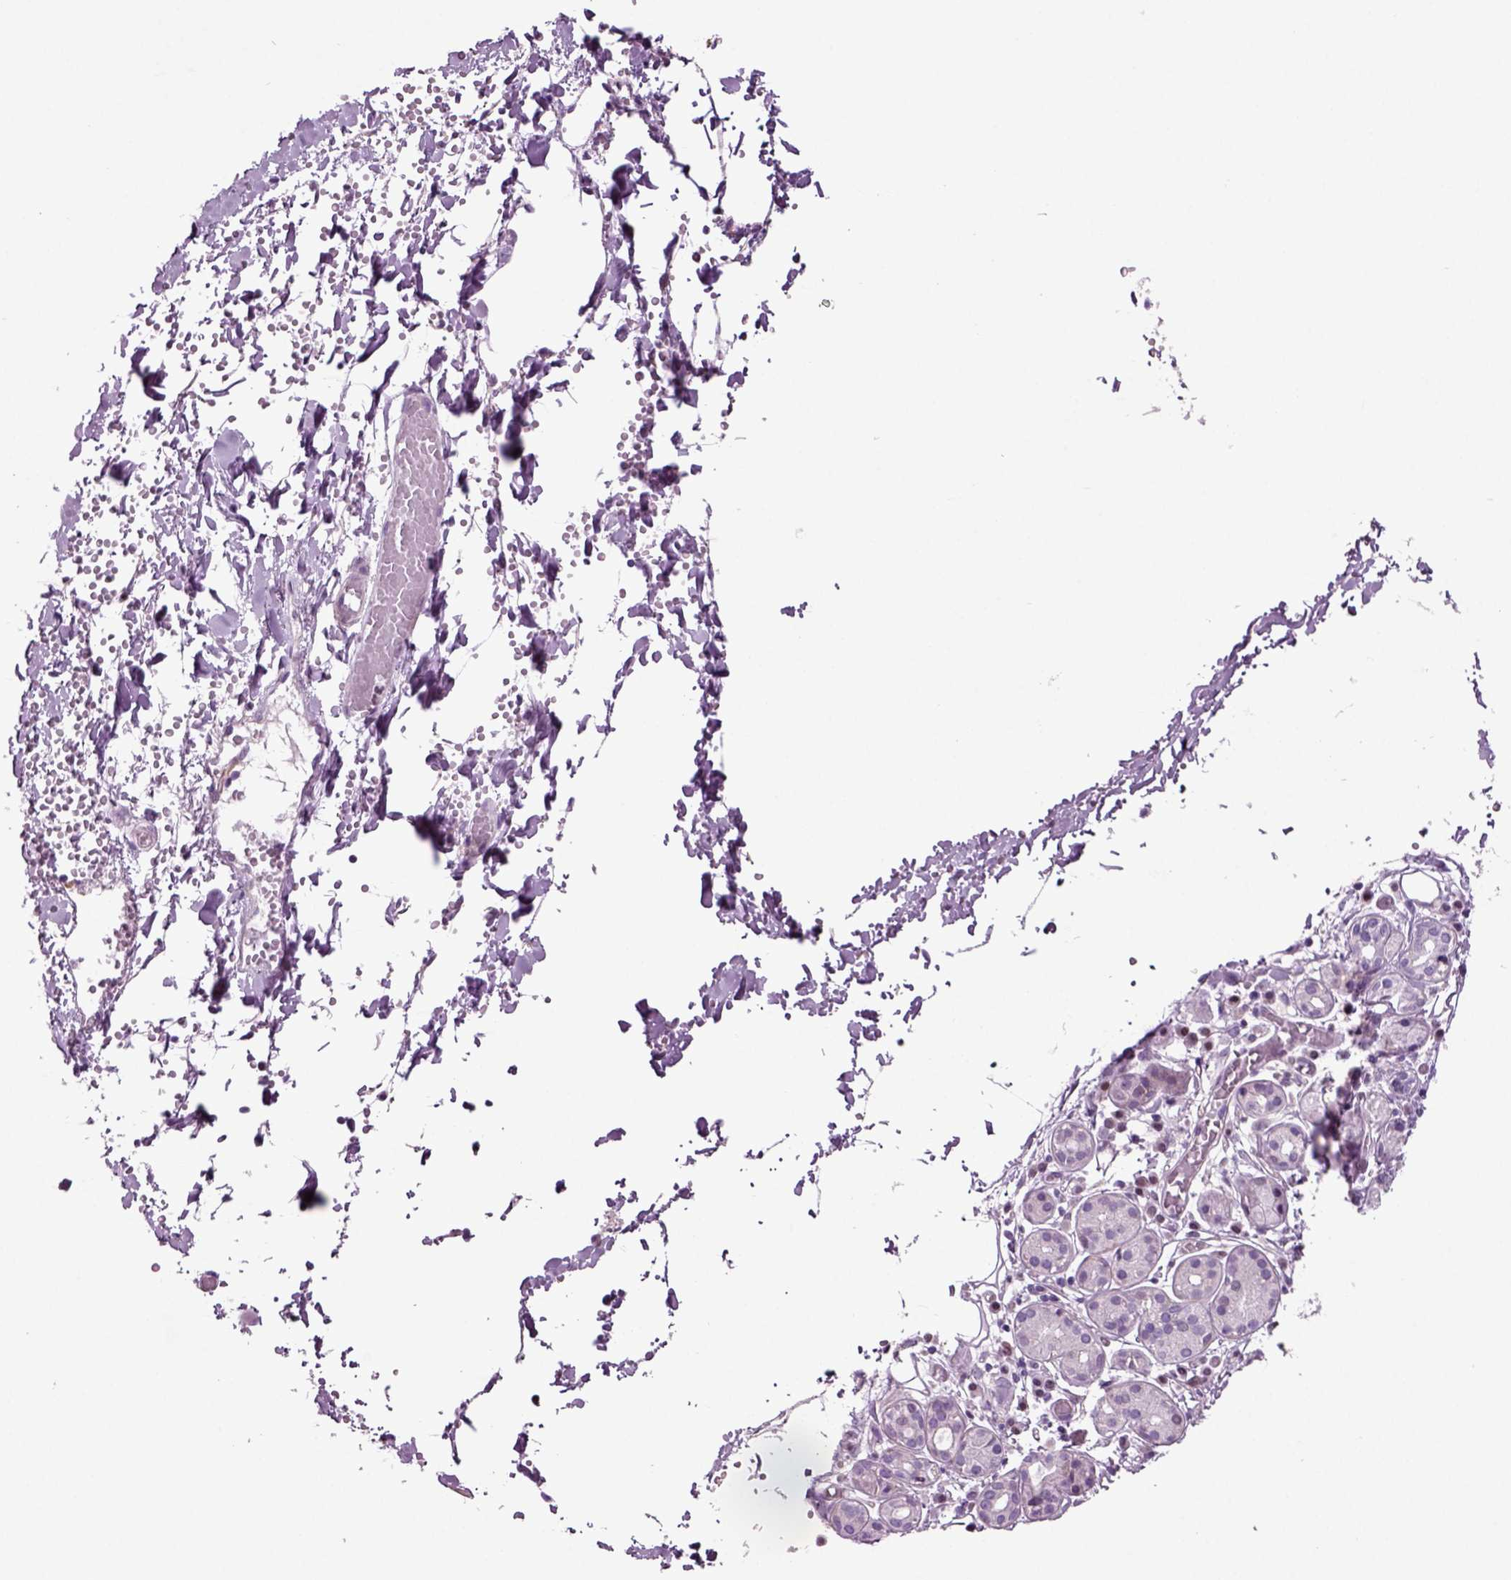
{"staining": {"intensity": "negative", "quantity": "none", "location": "none"}, "tissue": "salivary gland", "cell_type": "Glandular cells", "image_type": "normal", "snomed": [{"axis": "morphology", "description": "Normal tissue, NOS"}, {"axis": "topography", "description": "Salivary gland"}, {"axis": "topography", "description": "Peripheral nerve tissue"}], "caption": "Protein analysis of unremarkable salivary gland displays no significant staining in glandular cells.", "gene": "ARID3A", "patient": {"sex": "male", "age": 71}}